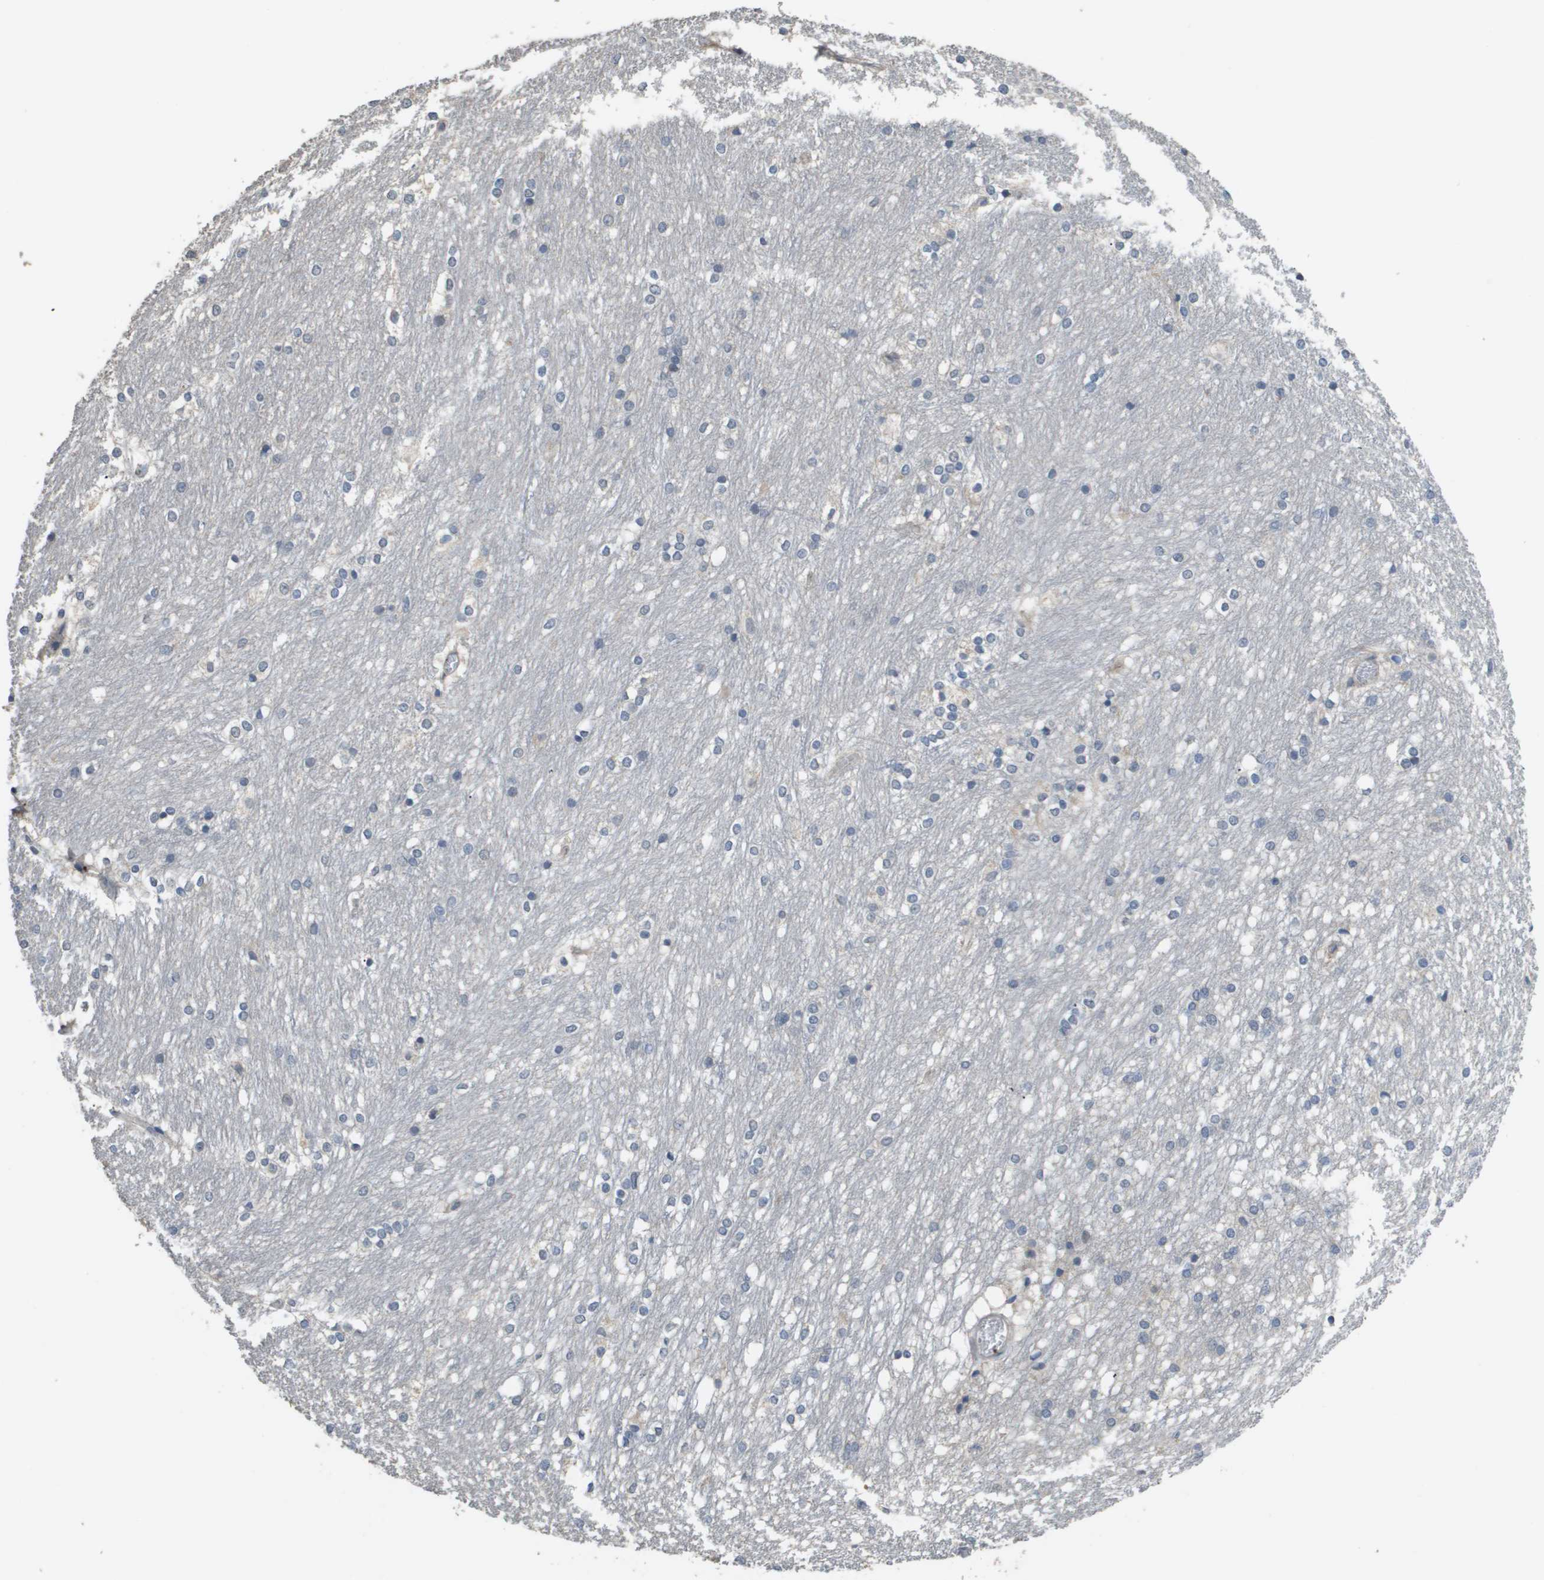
{"staining": {"intensity": "negative", "quantity": "none", "location": "none"}, "tissue": "caudate", "cell_type": "Glial cells", "image_type": "normal", "snomed": [{"axis": "morphology", "description": "Normal tissue, NOS"}, {"axis": "topography", "description": "Lateral ventricle wall"}], "caption": "This is an immunohistochemistry (IHC) photomicrograph of normal human caudate. There is no positivity in glial cells.", "gene": "RAB27B", "patient": {"sex": "female", "age": 19}}